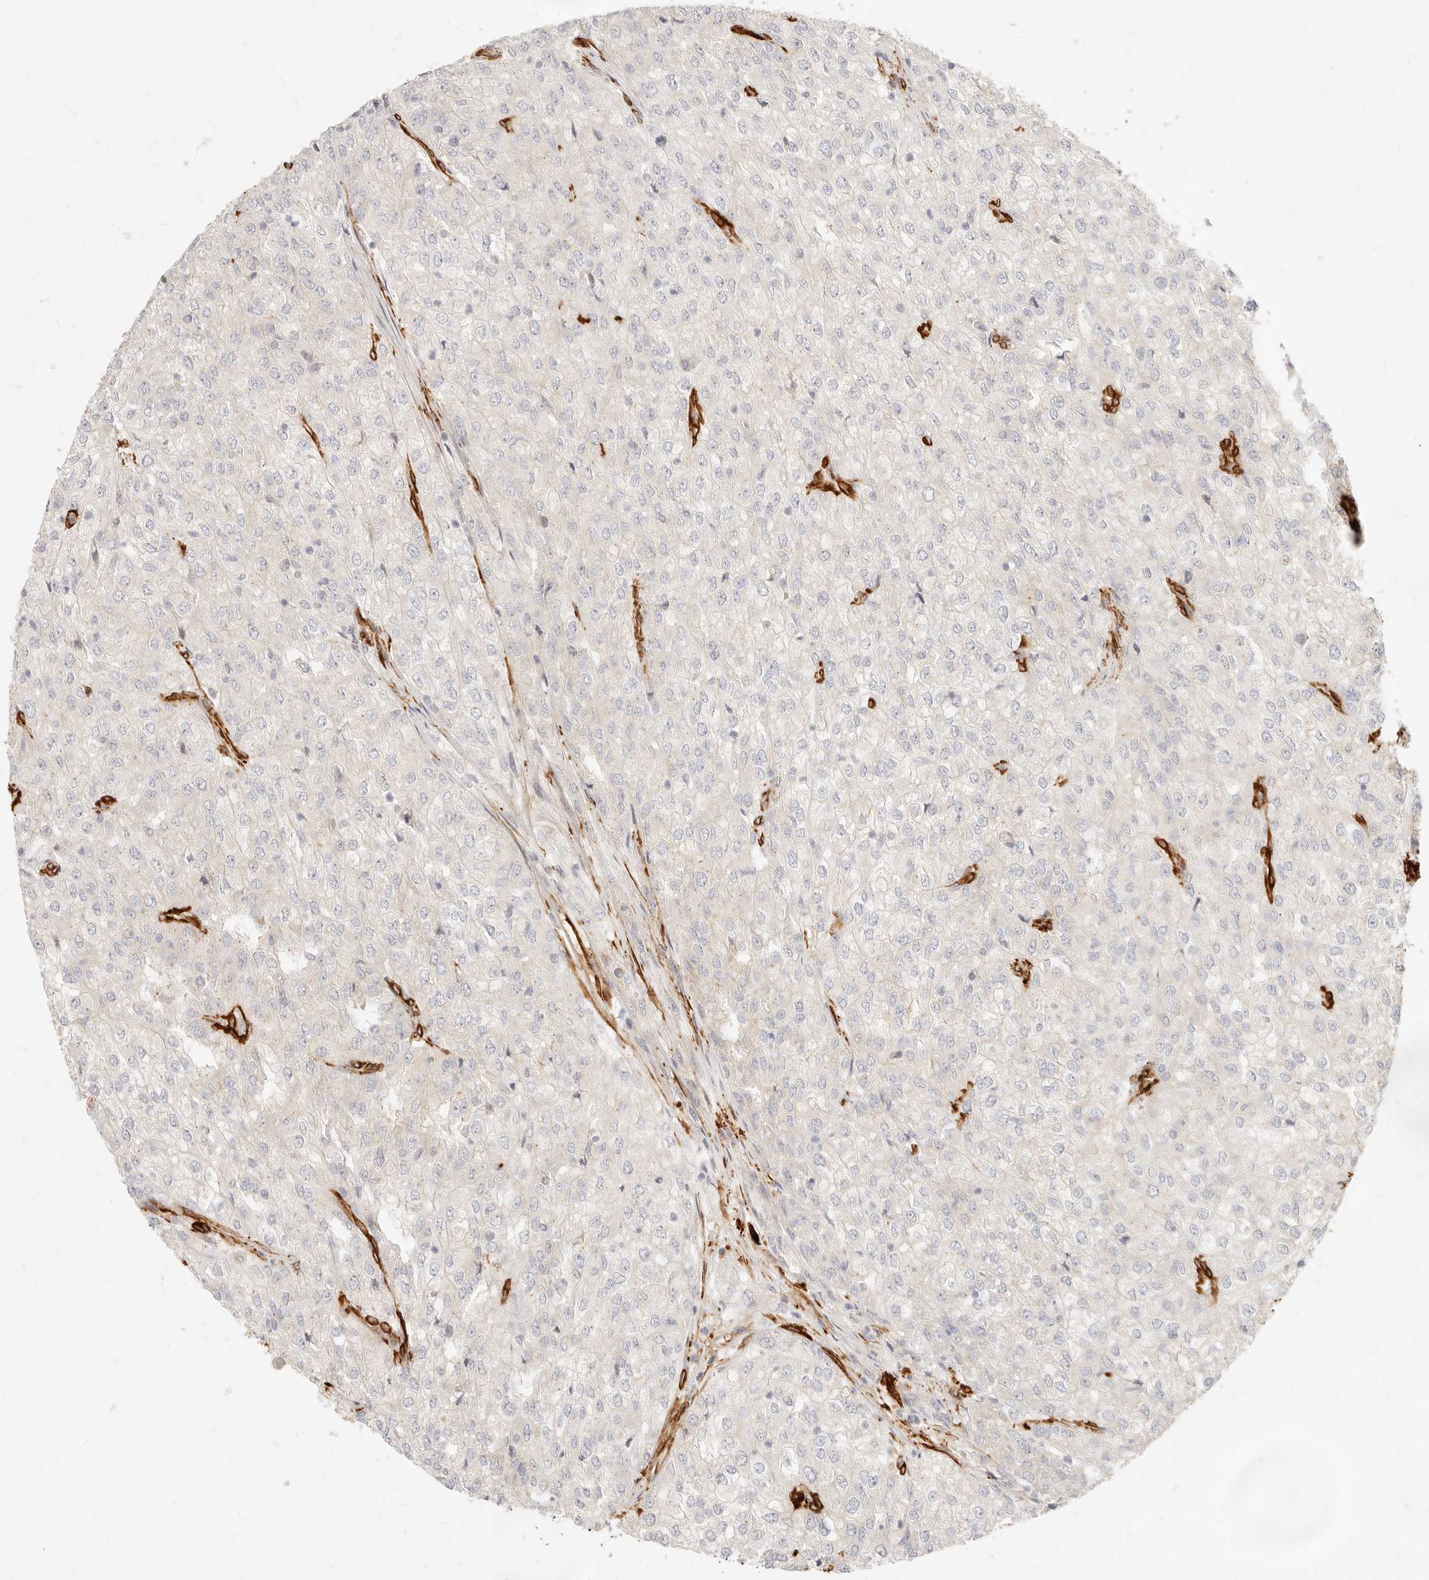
{"staining": {"intensity": "negative", "quantity": "none", "location": "none"}, "tissue": "renal cancer", "cell_type": "Tumor cells", "image_type": "cancer", "snomed": [{"axis": "morphology", "description": "Adenocarcinoma, NOS"}, {"axis": "topography", "description": "Kidney"}], "caption": "Tumor cells are negative for protein expression in human renal cancer.", "gene": "TMTC2", "patient": {"sex": "female", "age": 54}}